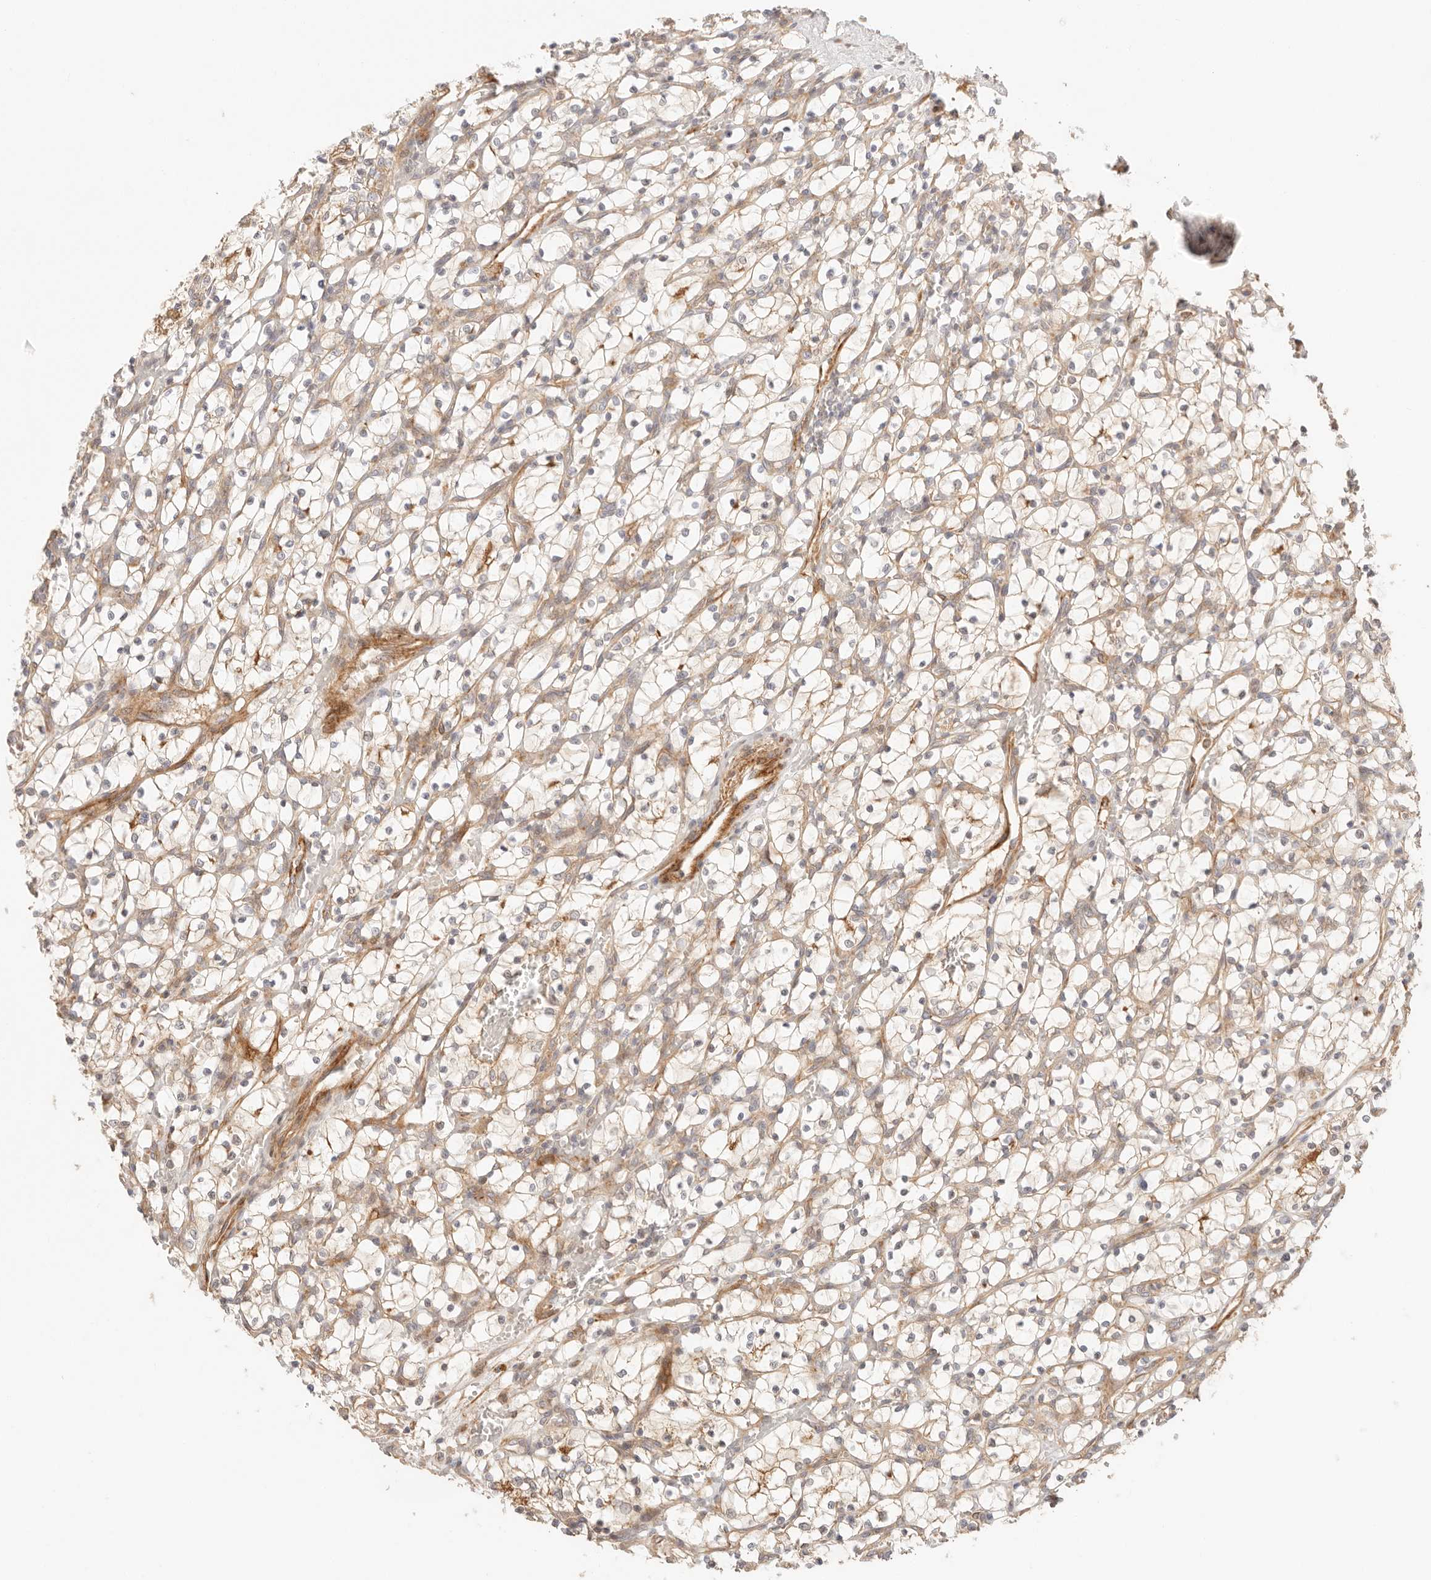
{"staining": {"intensity": "weak", "quantity": ">75%", "location": "cytoplasmic/membranous"}, "tissue": "renal cancer", "cell_type": "Tumor cells", "image_type": "cancer", "snomed": [{"axis": "morphology", "description": "Adenocarcinoma, NOS"}, {"axis": "topography", "description": "Kidney"}], "caption": "A low amount of weak cytoplasmic/membranous staining is present in about >75% of tumor cells in renal adenocarcinoma tissue.", "gene": "IL1R2", "patient": {"sex": "female", "age": 69}}